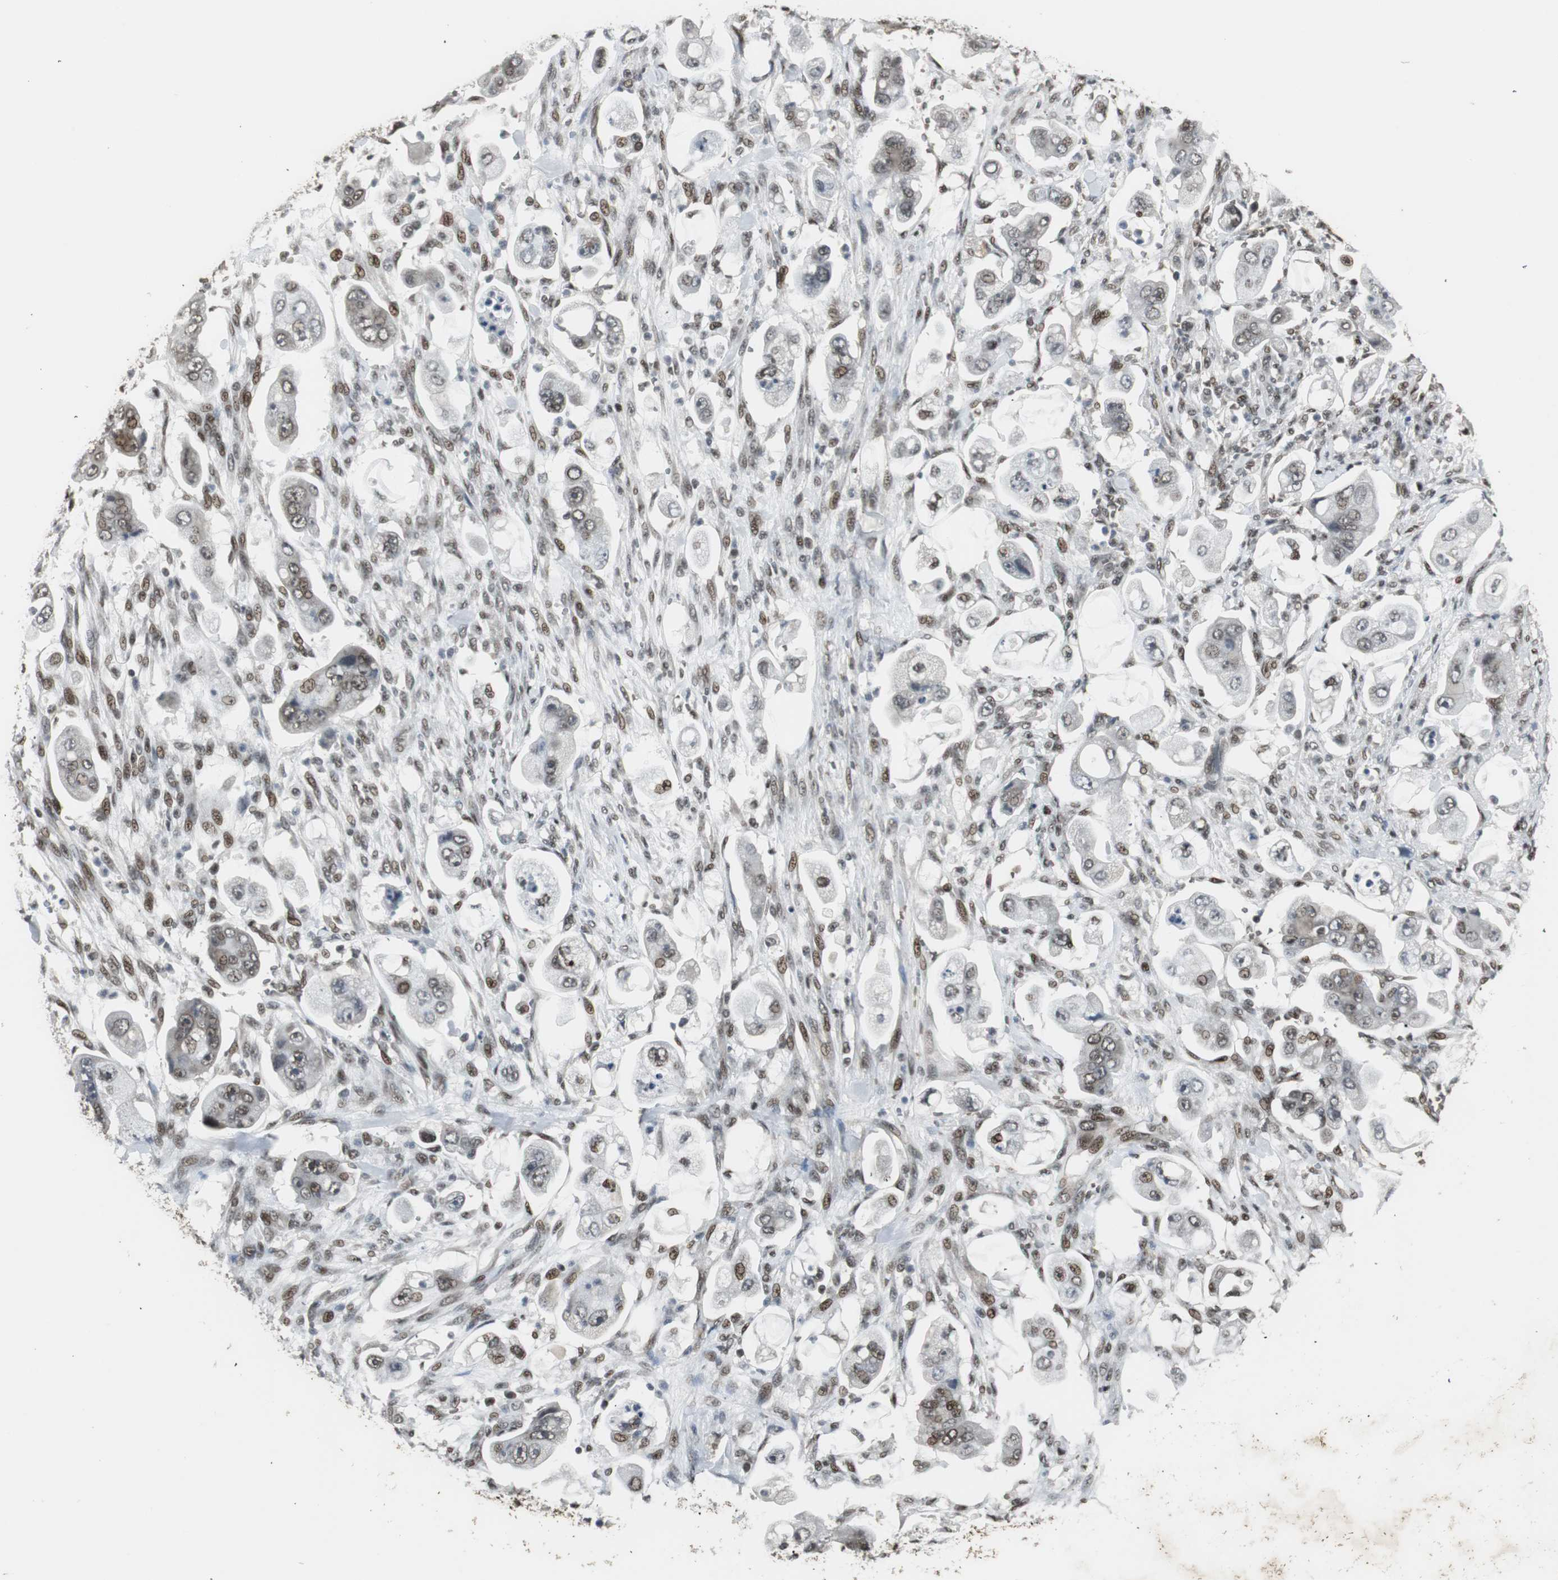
{"staining": {"intensity": "moderate", "quantity": ">75%", "location": "nuclear"}, "tissue": "stomach cancer", "cell_type": "Tumor cells", "image_type": "cancer", "snomed": [{"axis": "morphology", "description": "Adenocarcinoma, NOS"}, {"axis": "topography", "description": "Stomach"}], "caption": "An IHC histopathology image of neoplastic tissue is shown. Protein staining in brown shows moderate nuclear positivity in adenocarcinoma (stomach) within tumor cells.", "gene": "TAF5", "patient": {"sex": "male", "age": 62}}